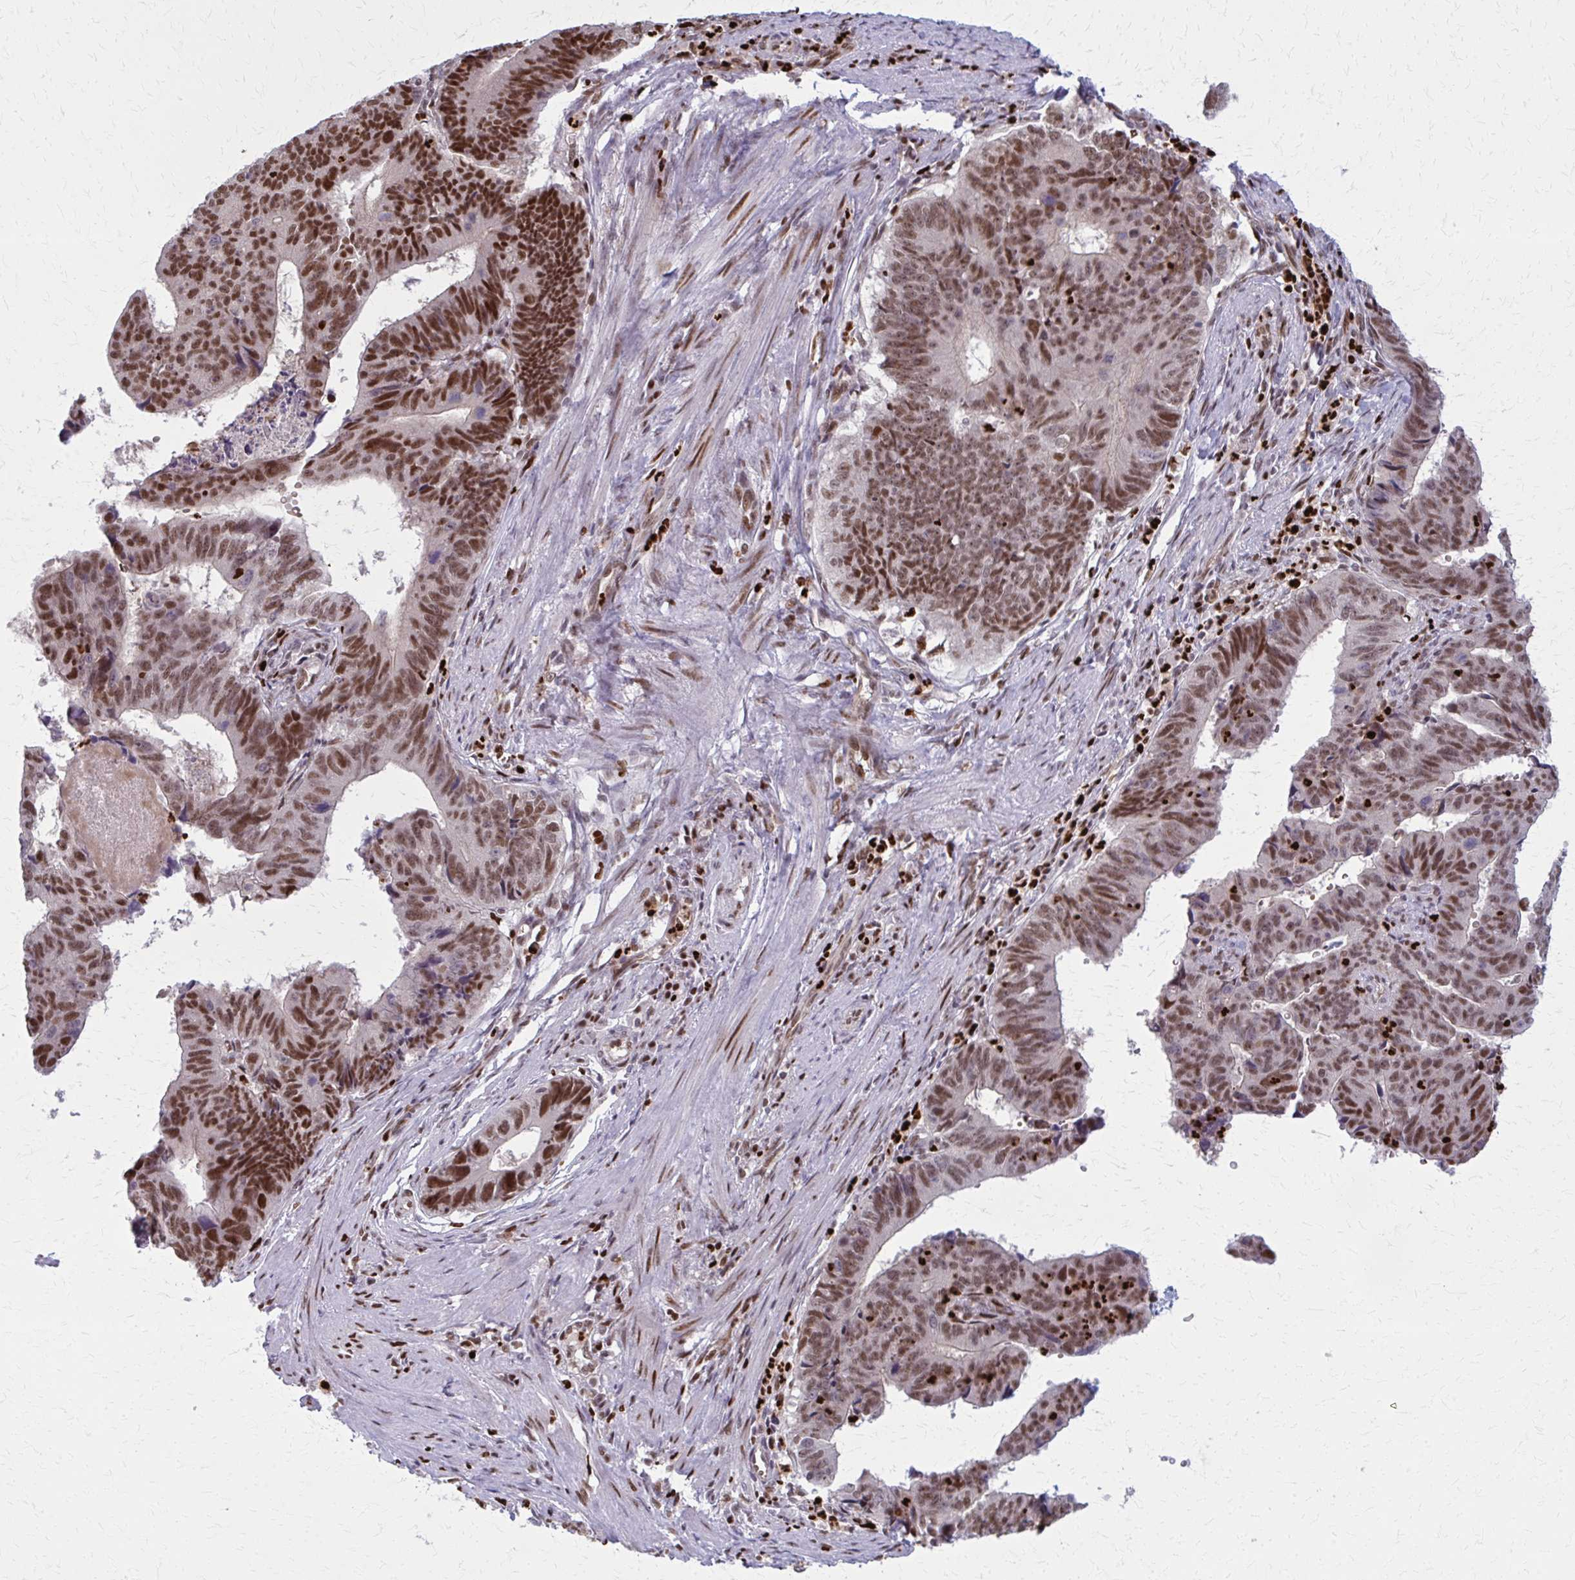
{"staining": {"intensity": "moderate", "quantity": ">75%", "location": "nuclear"}, "tissue": "stomach cancer", "cell_type": "Tumor cells", "image_type": "cancer", "snomed": [{"axis": "morphology", "description": "Adenocarcinoma, NOS"}, {"axis": "topography", "description": "Stomach"}], "caption": "This histopathology image displays immunohistochemistry staining of stomach adenocarcinoma, with medium moderate nuclear staining in about >75% of tumor cells.", "gene": "ZNF559", "patient": {"sex": "male", "age": 59}}